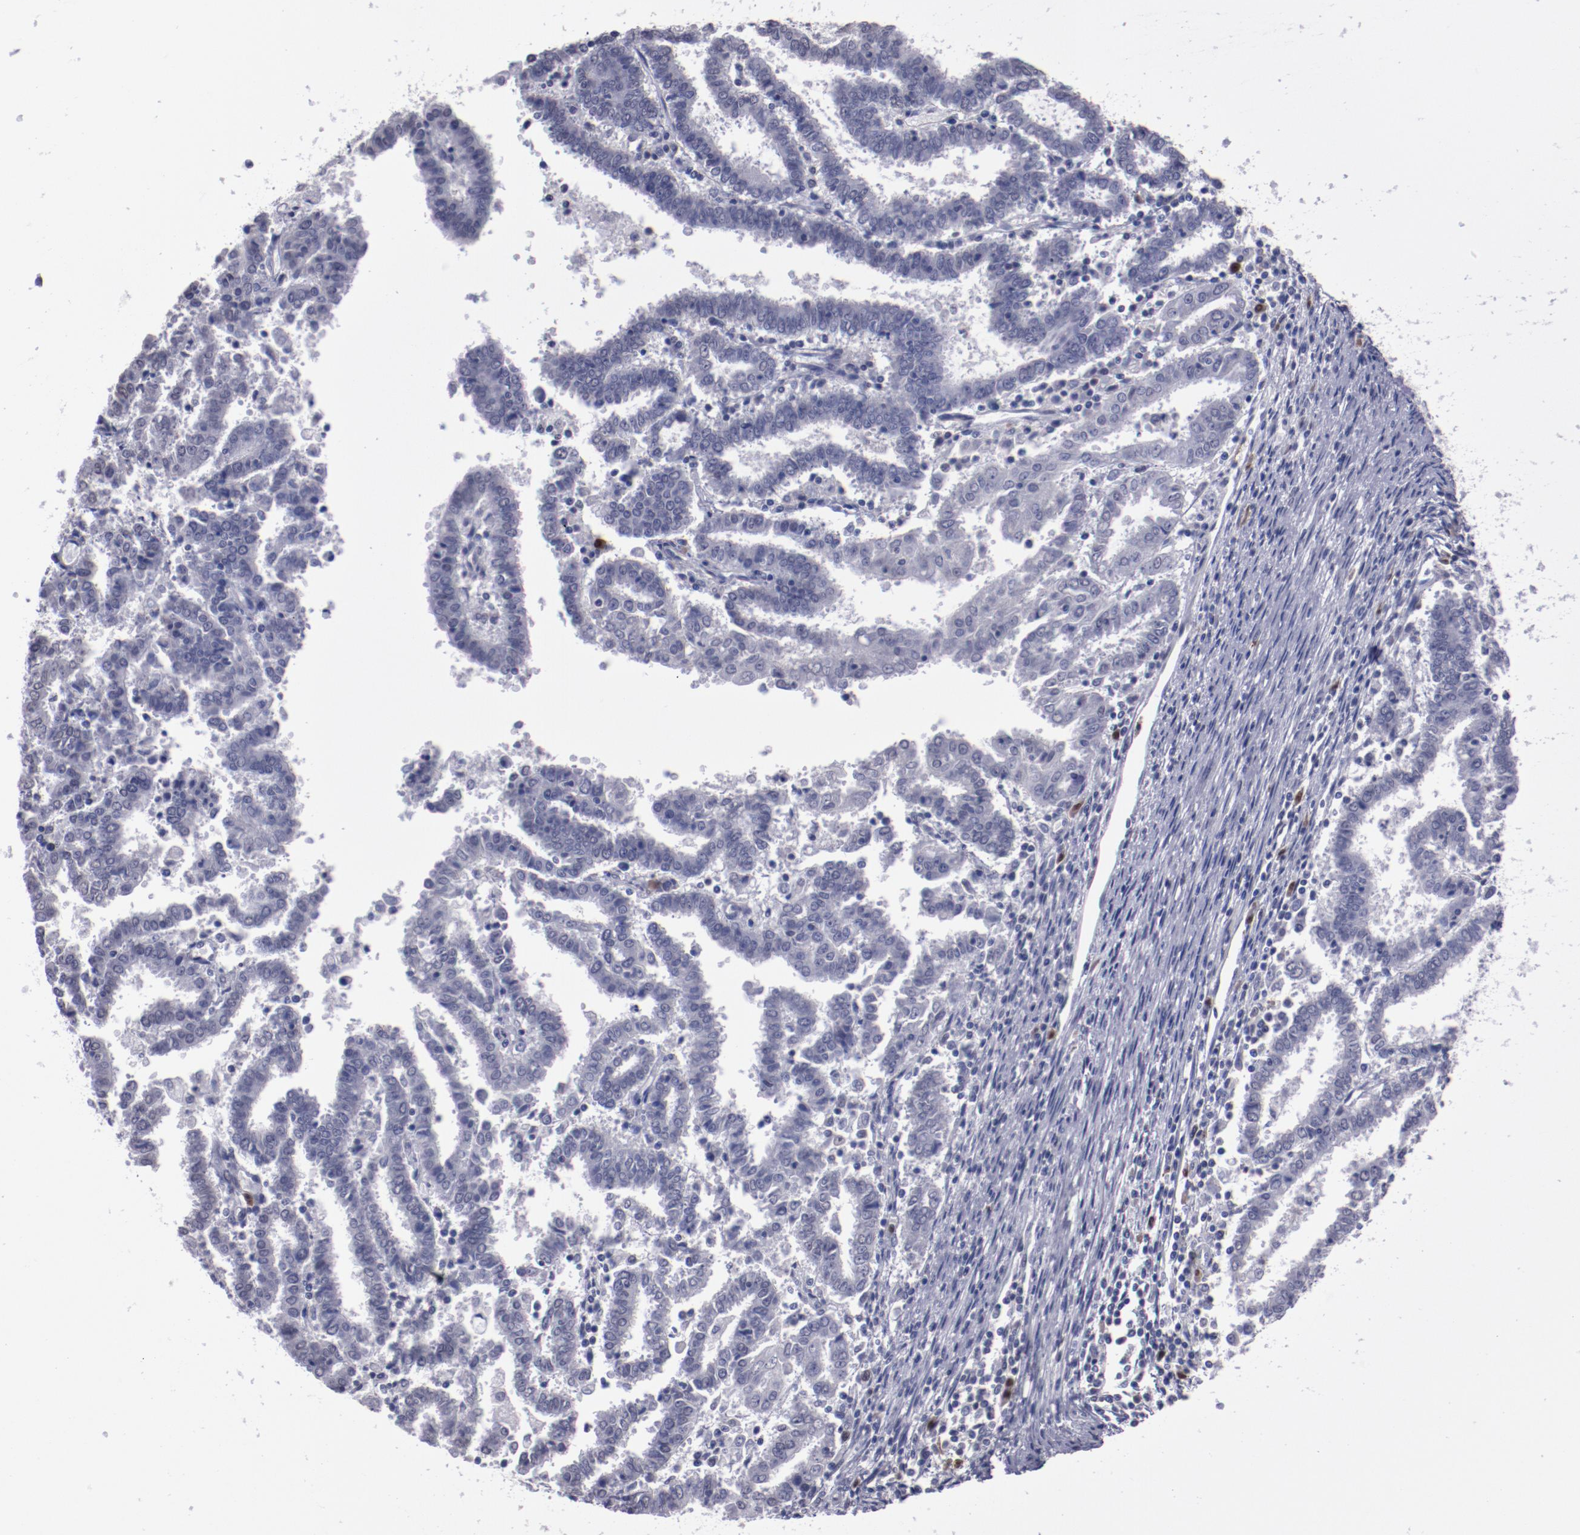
{"staining": {"intensity": "negative", "quantity": "none", "location": "none"}, "tissue": "endometrial cancer", "cell_type": "Tumor cells", "image_type": "cancer", "snomed": [{"axis": "morphology", "description": "Adenocarcinoma, NOS"}, {"axis": "topography", "description": "Uterus"}], "caption": "Endometrial adenocarcinoma was stained to show a protein in brown. There is no significant staining in tumor cells.", "gene": "IRF4", "patient": {"sex": "female", "age": 83}}